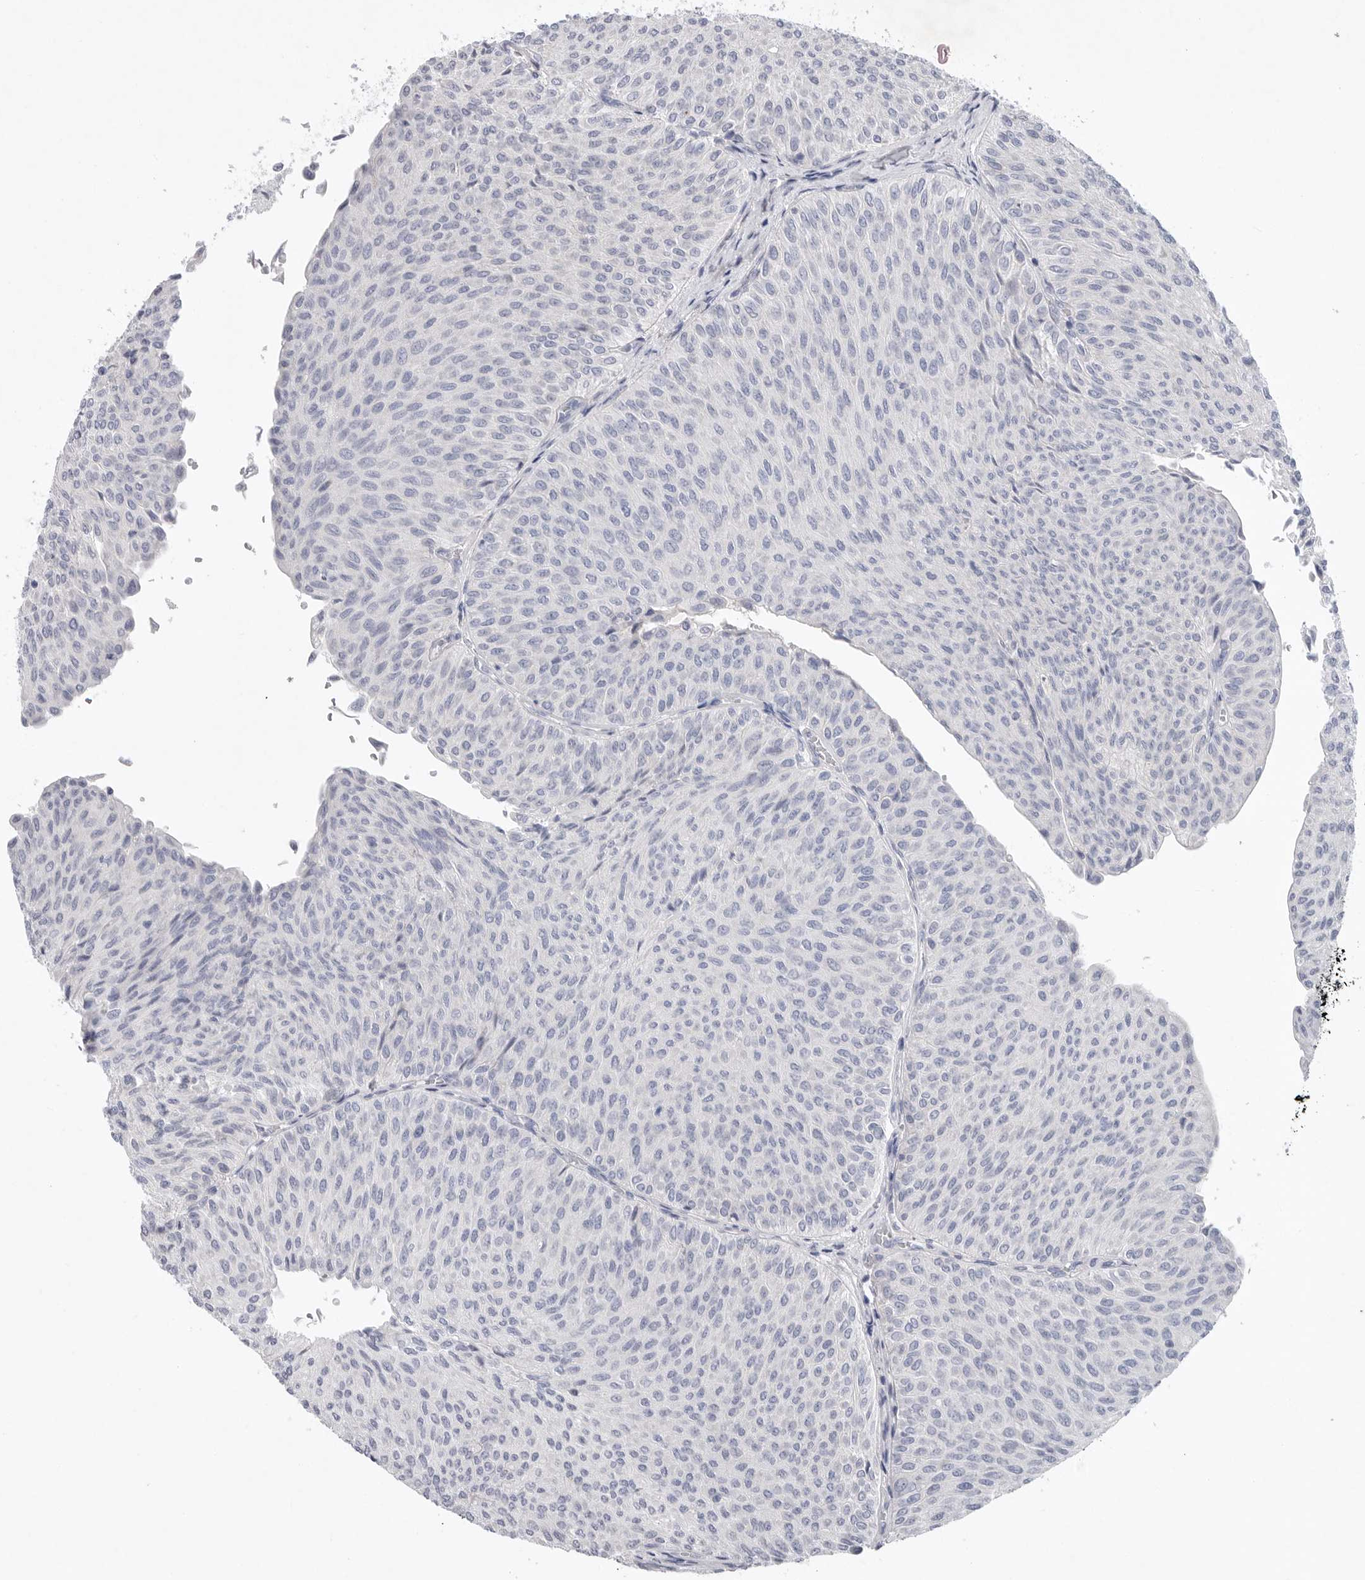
{"staining": {"intensity": "negative", "quantity": "none", "location": "none"}, "tissue": "urothelial cancer", "cell_type": "Tumor cells", "image_type": "cancer", "snomed": [{"axis": "morphology", "description": "Urothelial carcinoma, Low grade"}, {"axis": "topography", "description": "Urinary bladder"}], "caption": "An image of urothelial cancer stained for a protein exhibits no brown staining in tumor cells.", "gene": "CAMK2B", "patient": {"sex": "male", "age": 78}}